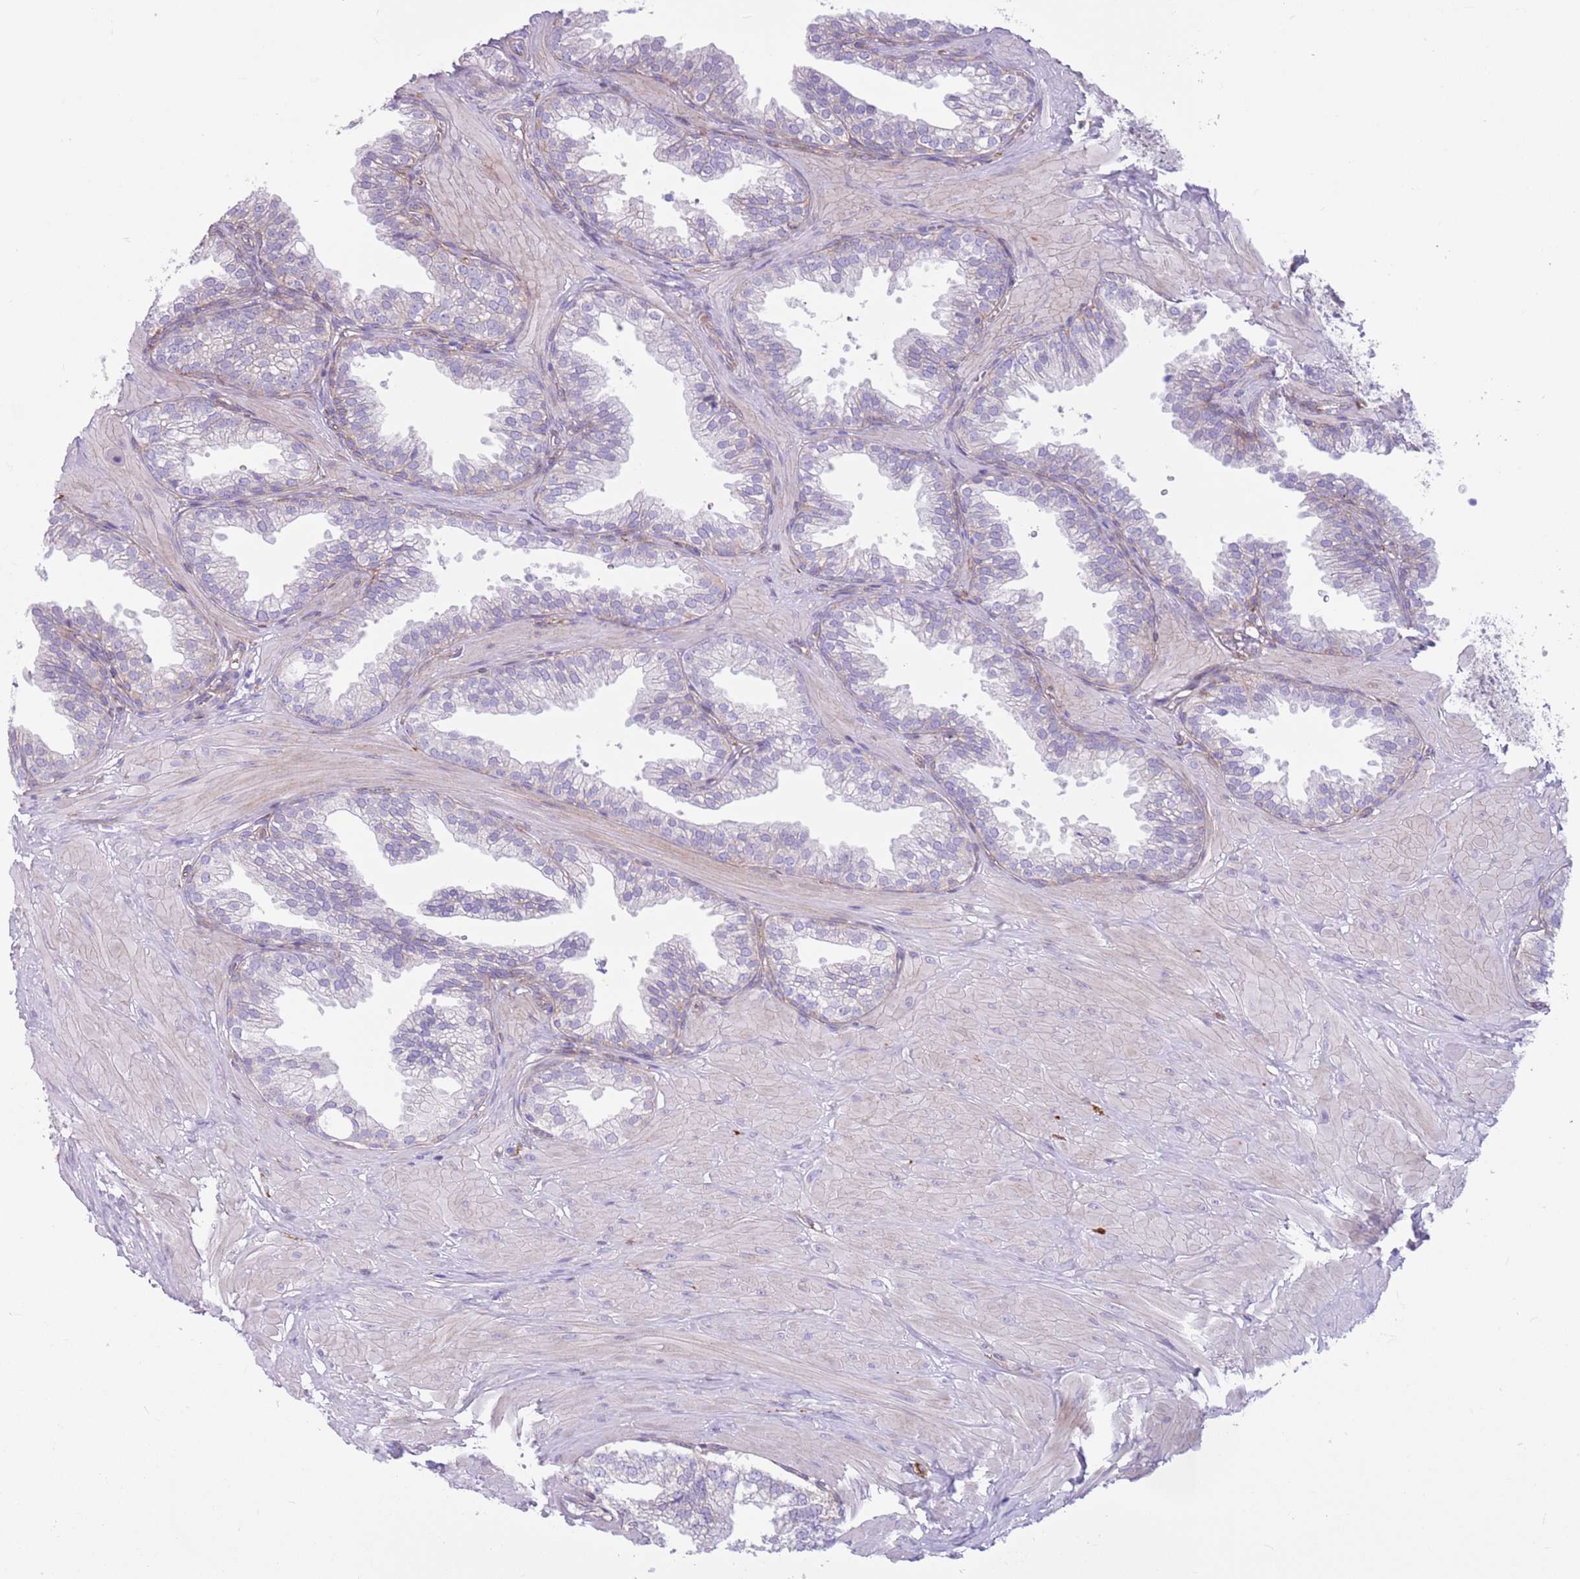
{"staining": {"intensity": "moderate", "quantity": "<25%", "location": "cytoplasmic/membranous"}, "tissue": "prostate", "cell_type": "Glandular cells", "image_type": "normal", "snomed": [{"axis": "morphology", "description": "Normal tissue, NOS"}, {"axis": "topography", "description": "Prostate"}, {"axis": "topography", "description": "Peripheral nerve tissue"}], "caption": "Prostate stained for a protein (brown) reveals moderate cytoplasmic/membranous positive expression in approximately <25% of glandular cells.", "gene": "SNX6", "patient": {"sex": "male", "age": 55}}